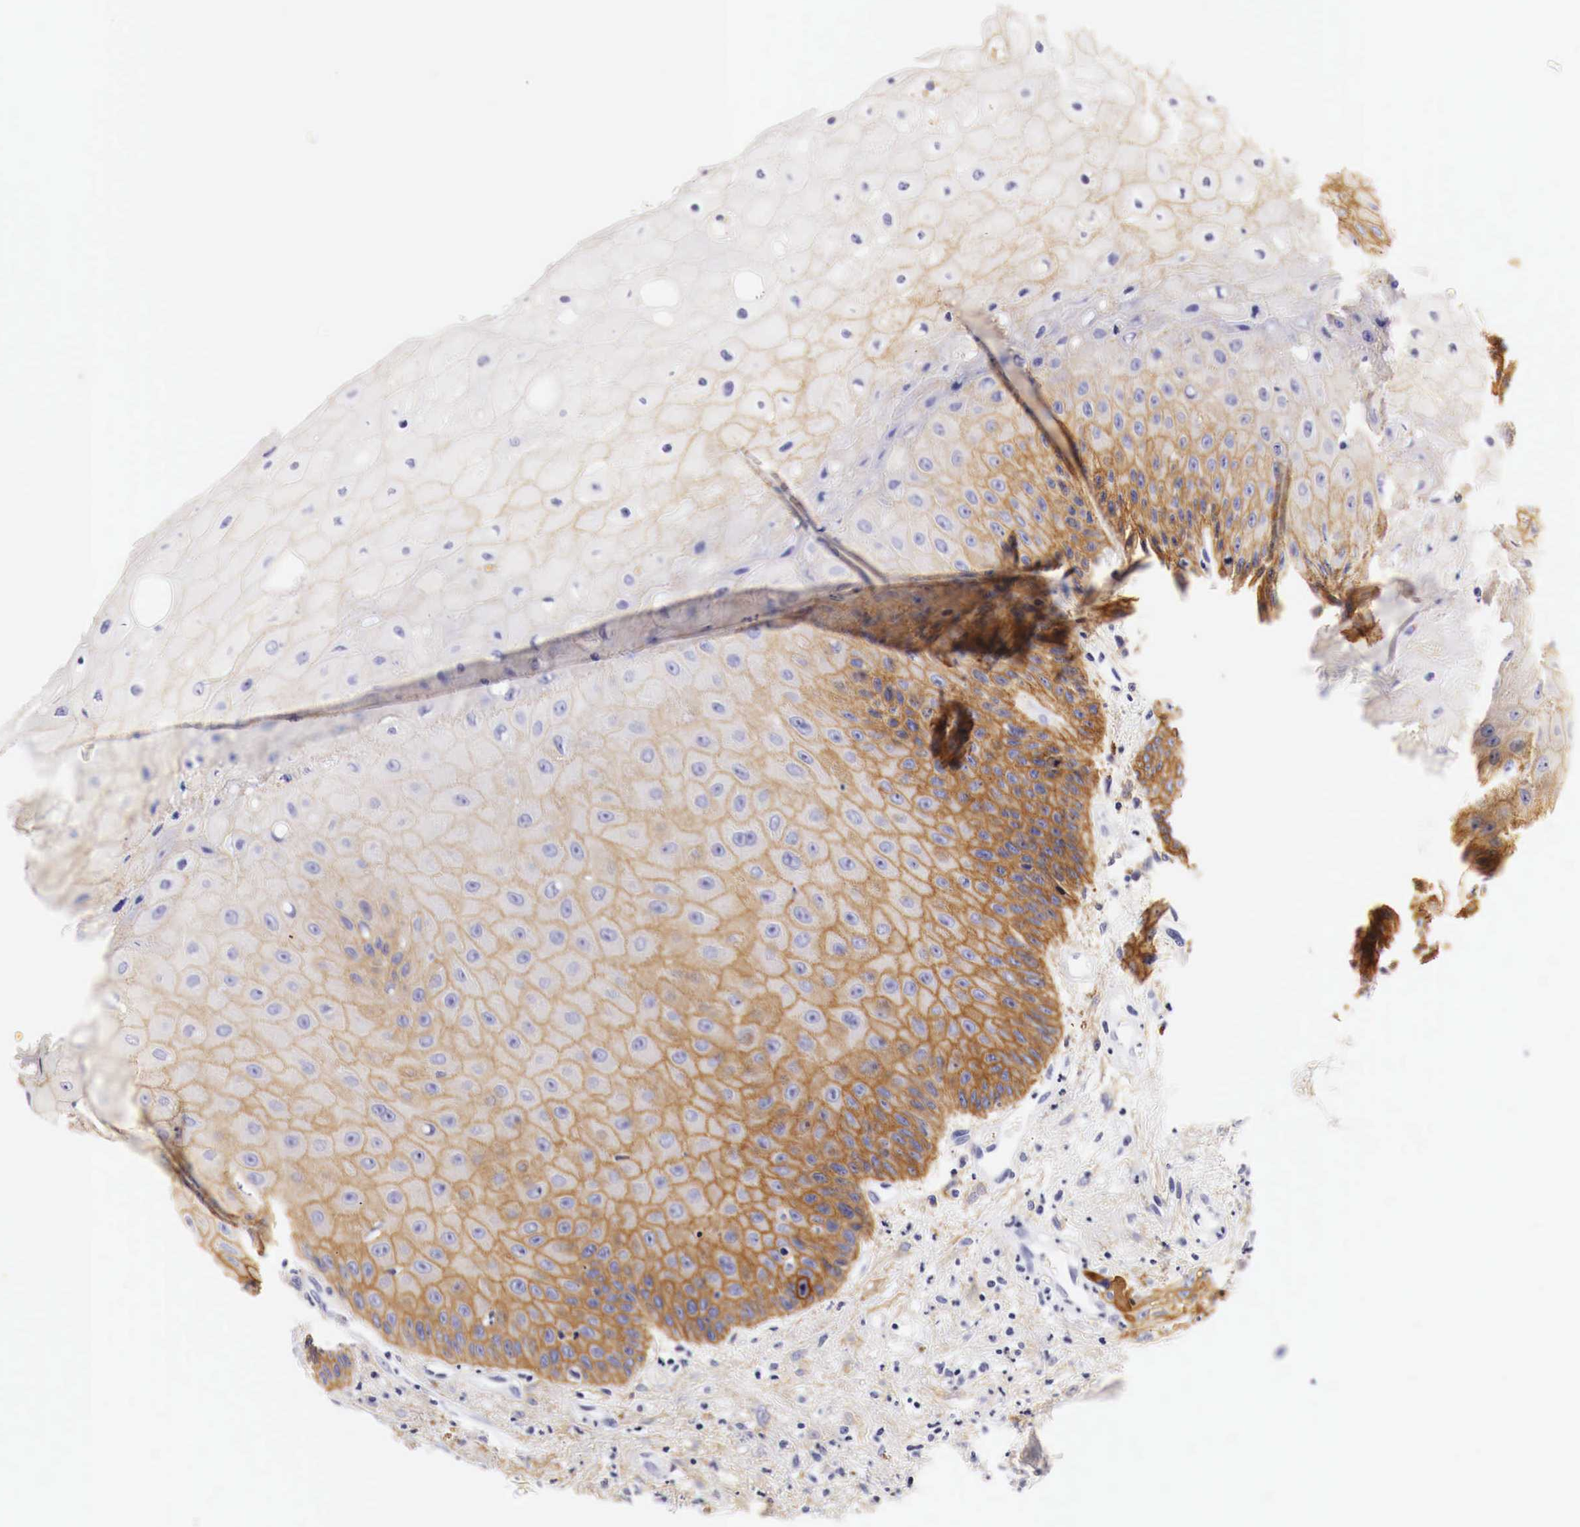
{"staining": {"intensity": "strong", "quantity": "25%-75%", "location": "cytoplasmic/membranous"}, "tissue": "oral mucosa", "cell_type": "Squamous epithelial cells", "image_type": "normal", "snomed": [{"axis": "morphology", "description": "Normal tissue, NOS"}, {"axis": "topography", "description": "Oral tissue"}], "caption": "Immunohistochemistry (IHC) micrograph of unremarkable human oral mucosa stained for a protein (brown), which reveals high levels of strong cytoplasmic/membranous positivity in about 25%-75% of squamous epithelial cells.", "gene": "EGFR", "patient": {"sex": "male", "age": 54}}